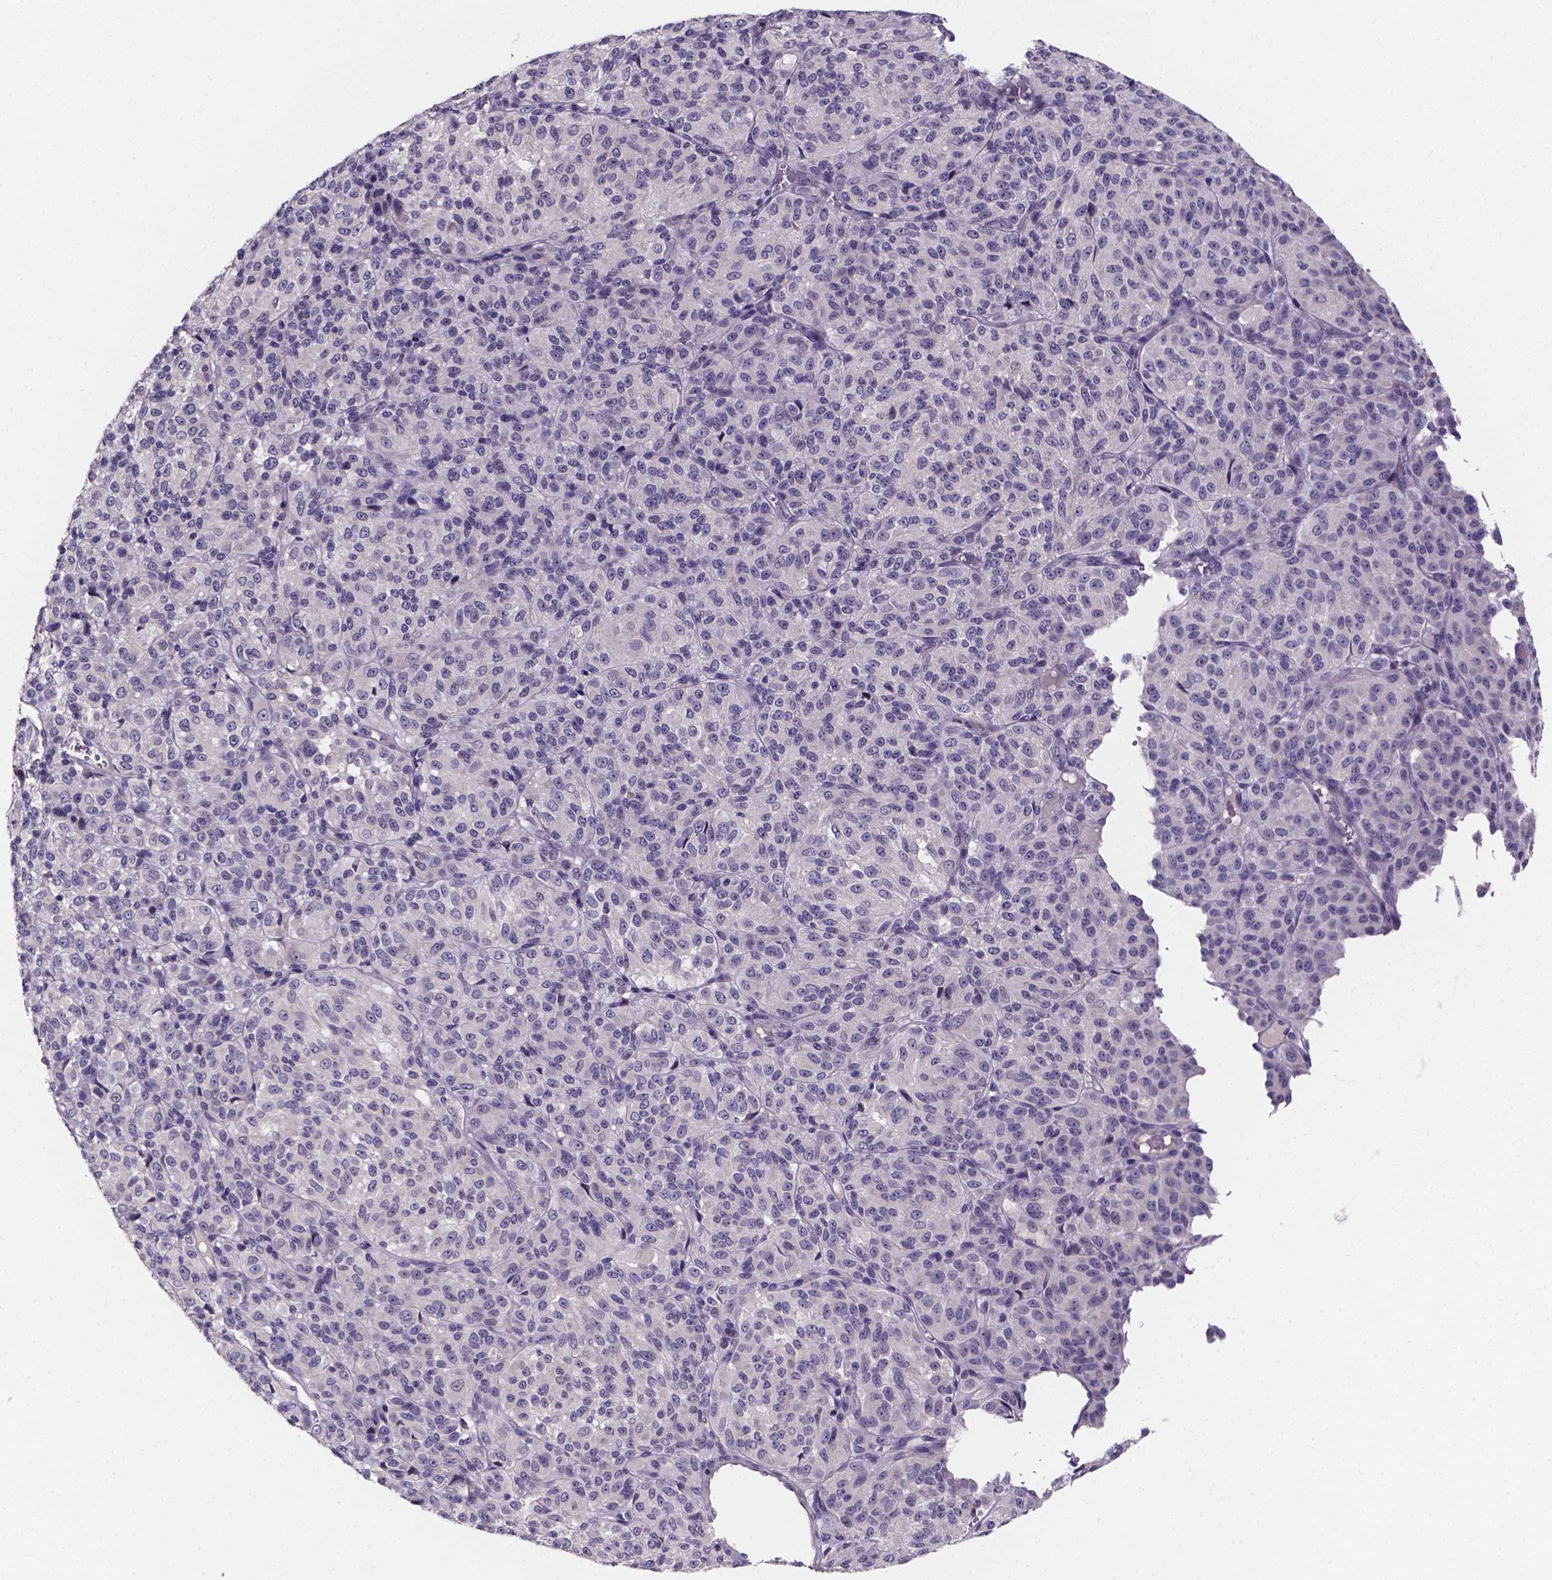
{"staining": {"intensity": "negative", "quantity": "none", "location": "none"}, "tissue": "melanoma", "cell_type": "Tumor cells", "image_type": "cancer", "snomed": [{"axis": "morphology", "description": "Malignant melanoma, Metastatic site"}, {"axis": "topography", "description": "Brain"}], "caption": "This image is of malignant melanoma (metastatic site) stained with immunohistochemistry to label a protein in brown with the nuclei are counter-stained blue. There is no expression in tumor cells.", "gene": "SPOCD1", "patient": {"sex": "female", "age": 56}}